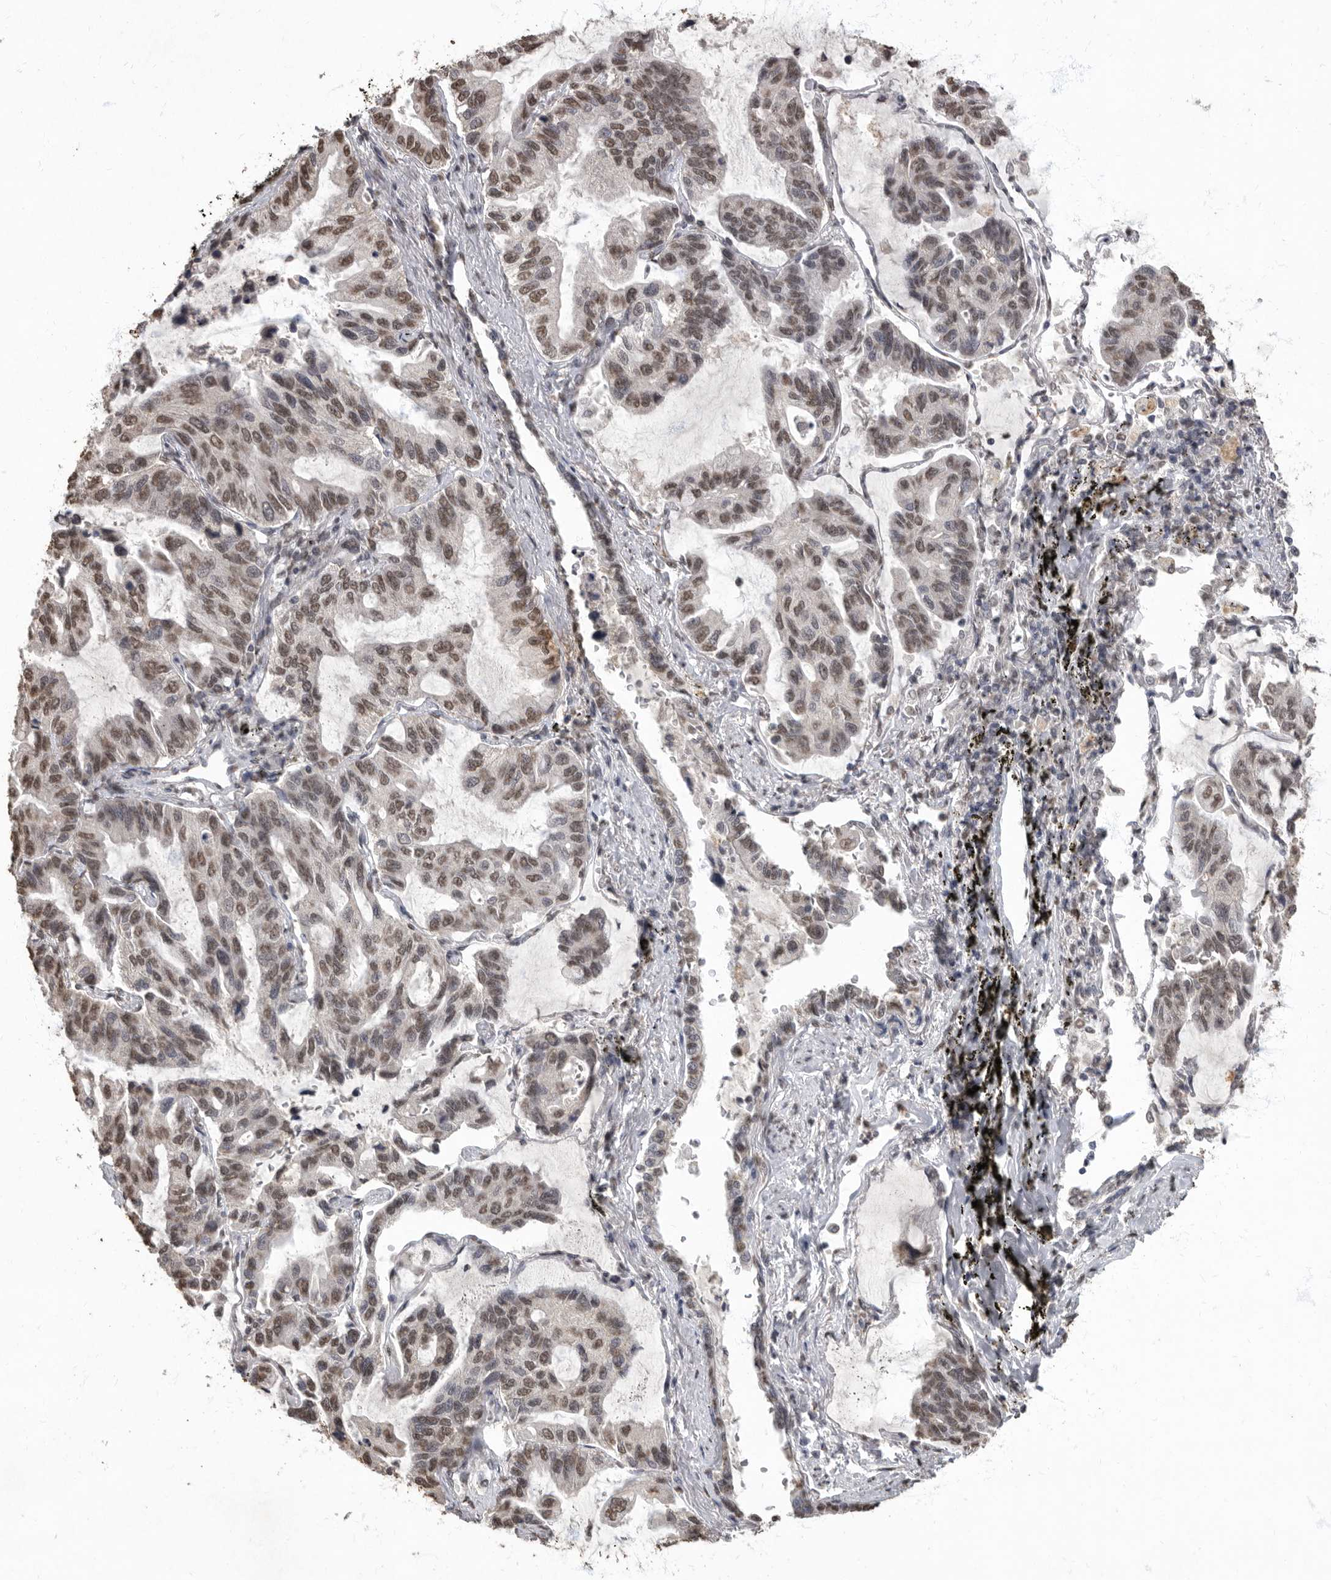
{"staining": {"intensity": "weak", "quantity": ">75%", "location": "nuclear"}, "tissue": "lung cancer", "cell_type": "Tumor cells", "image_type": "cancer", "snomed": [{"axis": "morphology", "description": "Adenocarcinoma, NOS"}, {"axis": "topography", "description": "Lung"}], "caption": "Immunohistochemistry (IHC) staining of lung adenocarcinoma, which reveals low levels of weak nuclear positivity in approximately >75% of tumor cells indicating weak nuclear protein expression. The staining was performed using DAB (3,3'-diaminobenzidine) (brown) for protein detection and nuclei were counterstained in hematoxylin (blue).", "gene": "NBL1", "patient": {"sex": "male", "age": 64}}